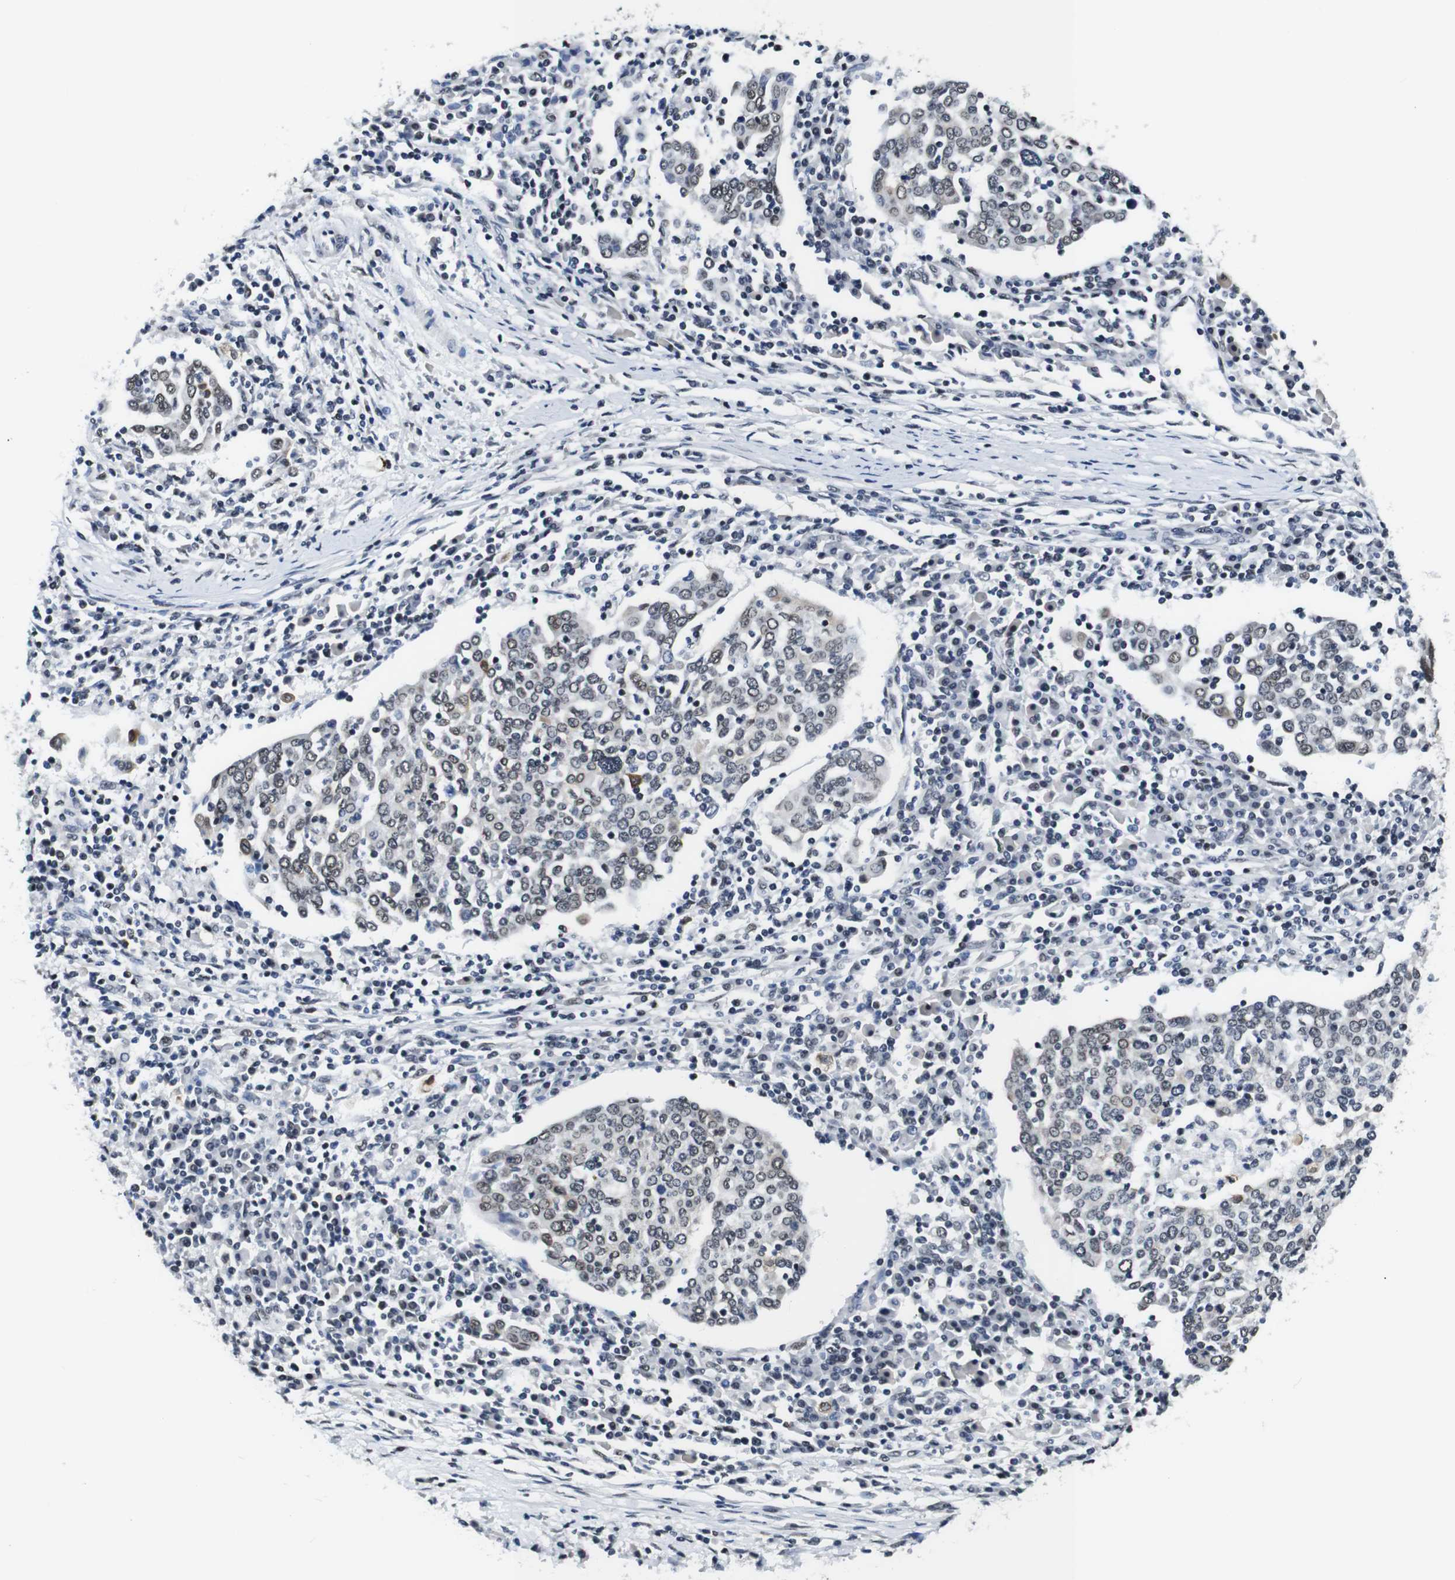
{"staining": {"intensity": "weak", "quantity": "25%-75%", "location": "nuclear"}, "tissue": "cervical cancer", "cell_type": "Tumor cells", "image_type": "cancer", "snomed": [{"axis": "morphology", "description": "Squamous cell carcinoma, NOS"}, {"axis": "topography", "description": "Cervix"}], "caption": "About 25%-75% of tumor cells in human cervical cancer (squamous cell carcinoma) reveal weak nuclear protein expression as visualized by brown immunohistochemical staining.", "gene": "ILDR2", "patient": {"sex": "female", "age": 40}}